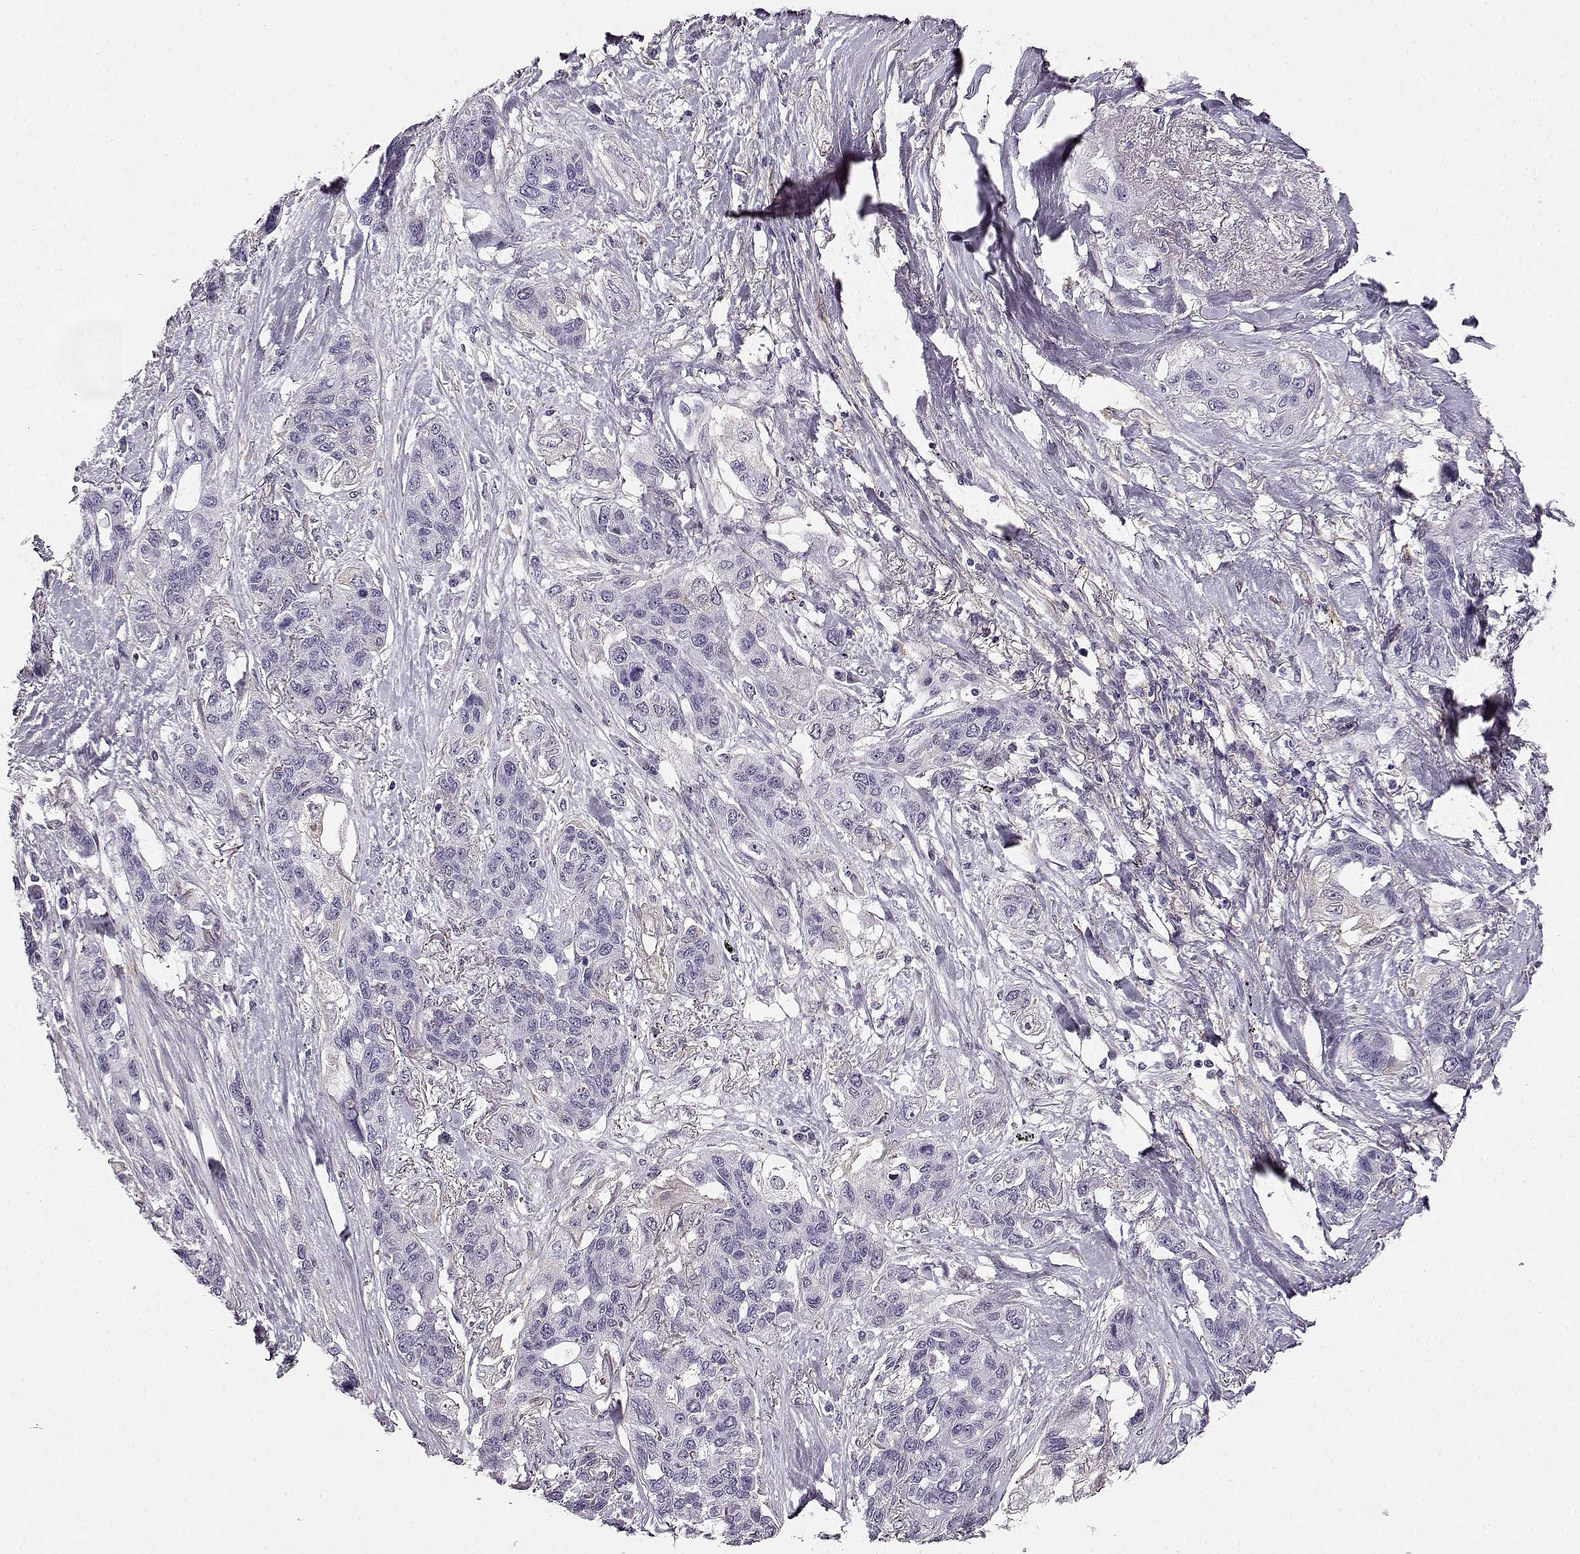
{"staining": {"intensity": "negative", "quantity": "none", "location": "none"}, "tissue": "lung cancer", "cell_type": "Tumor cells", "image_type": "cancer", "snomed": [{"axis": "morphology", "description": "Squamous cell carcinoma, NOS"}, {"axis": "topography", "description": "Lung"}], "caption": "This is an immunohistochemistry photomicrograph of human lung cancer. There is no staining in tumor cells.", "gene": "TRIM69", "patient": {"sex": "female", "age": 70}}